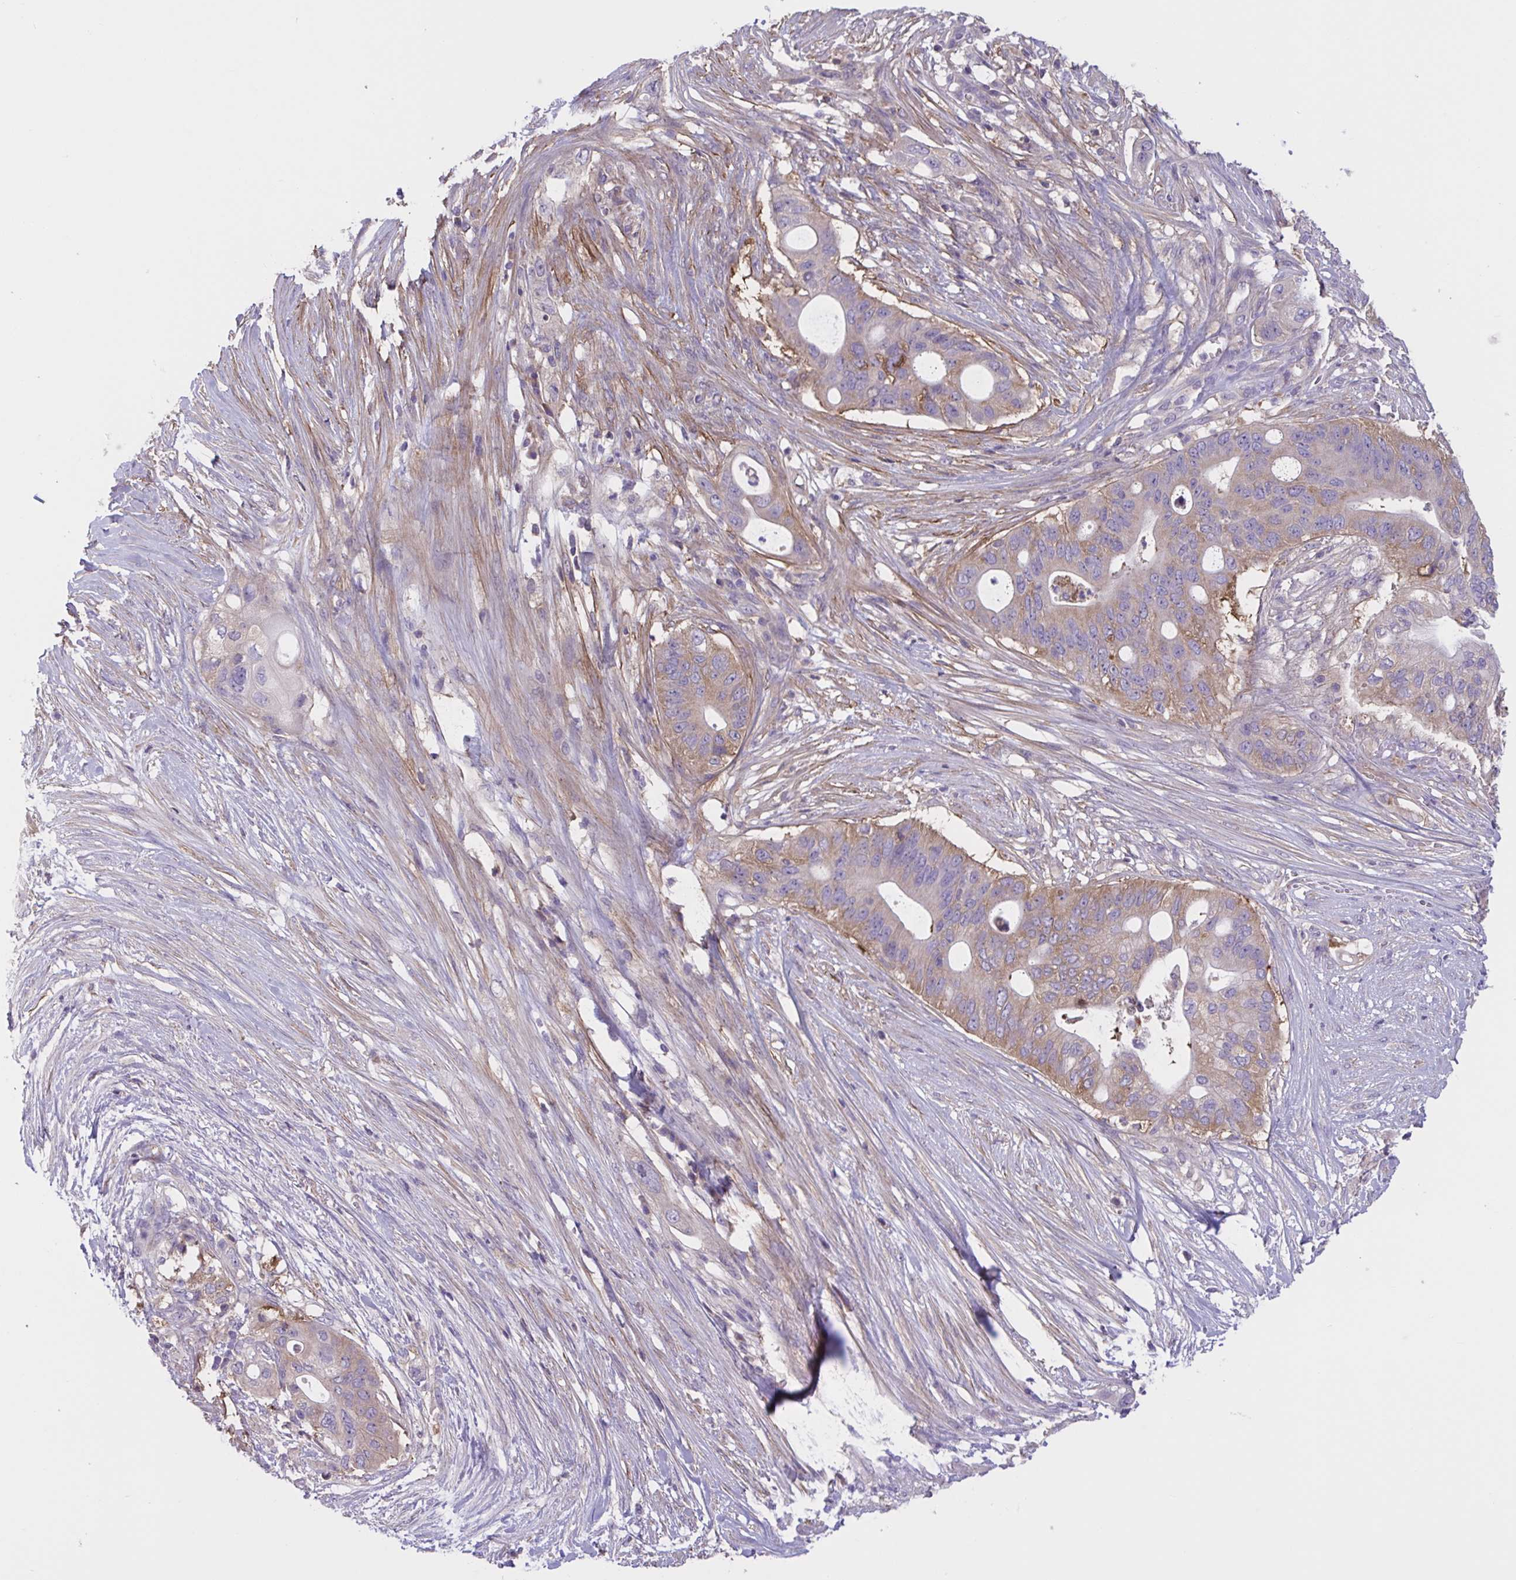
{"staining": {"intensity": "weak", "quantity": "25%-75%", "location": "cytoplasmic/membranous"}, "tissue": "pancreatic cancer", "cell_type": "Tumor cells", "image_type": "cancer", "snomed": [{"axis": "morphology", "description": "Adenocarcinoma, NOS"}, {"axis": "topography", "description": "Pancreas"}], "caption": "Immunohistochemistry of pancreatic cancer reveals low levels of weak cytoplasmic/membranous staining in about 25%-75% of tumor cells. Nuclei are stained in blue.", "gene": "WNT9B", "patient": {"sex": "female", "age": 72}}